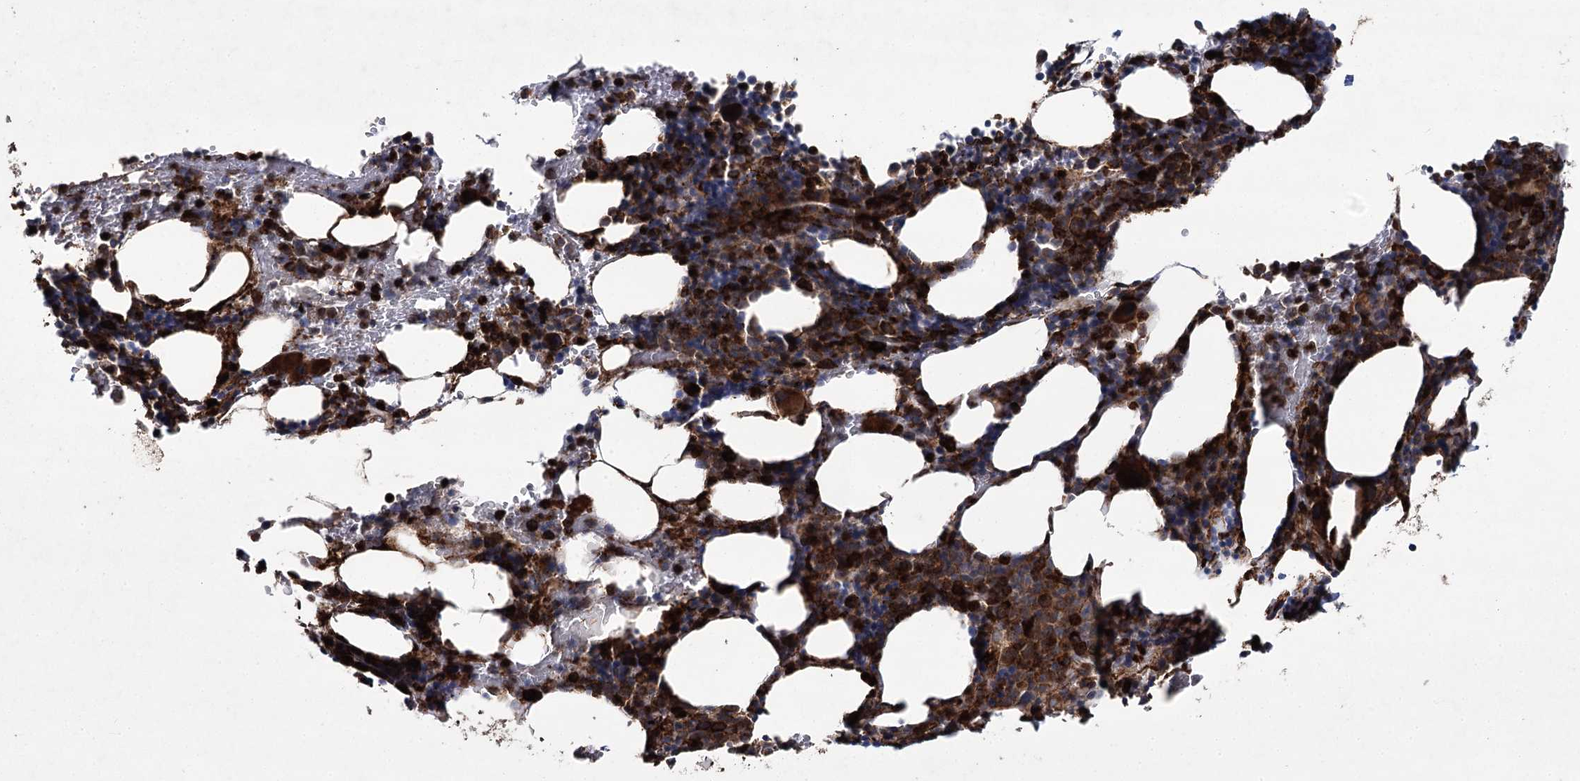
{"staining": {"intensity": "strong", "quantity": ">75%", "location": "cytoplasmic/membranous"}, "tissue": "bone marrow", "cell_type": "Hematopoietic cells", "image_type": "normal", "snomed": [{"axis": "morphology", "description": "Normal tissue, NOS"}, {"axis": "topography", "description": "Bone marrow"}], "caption": "This is an image of IHC staining of unremarkable bone marrow, which shows strong staining in the cytoplasmic/membranous of hematopoietic cells.", "gene": "DCUN1D4", "patient": {"sex": "male", "age": 62}}